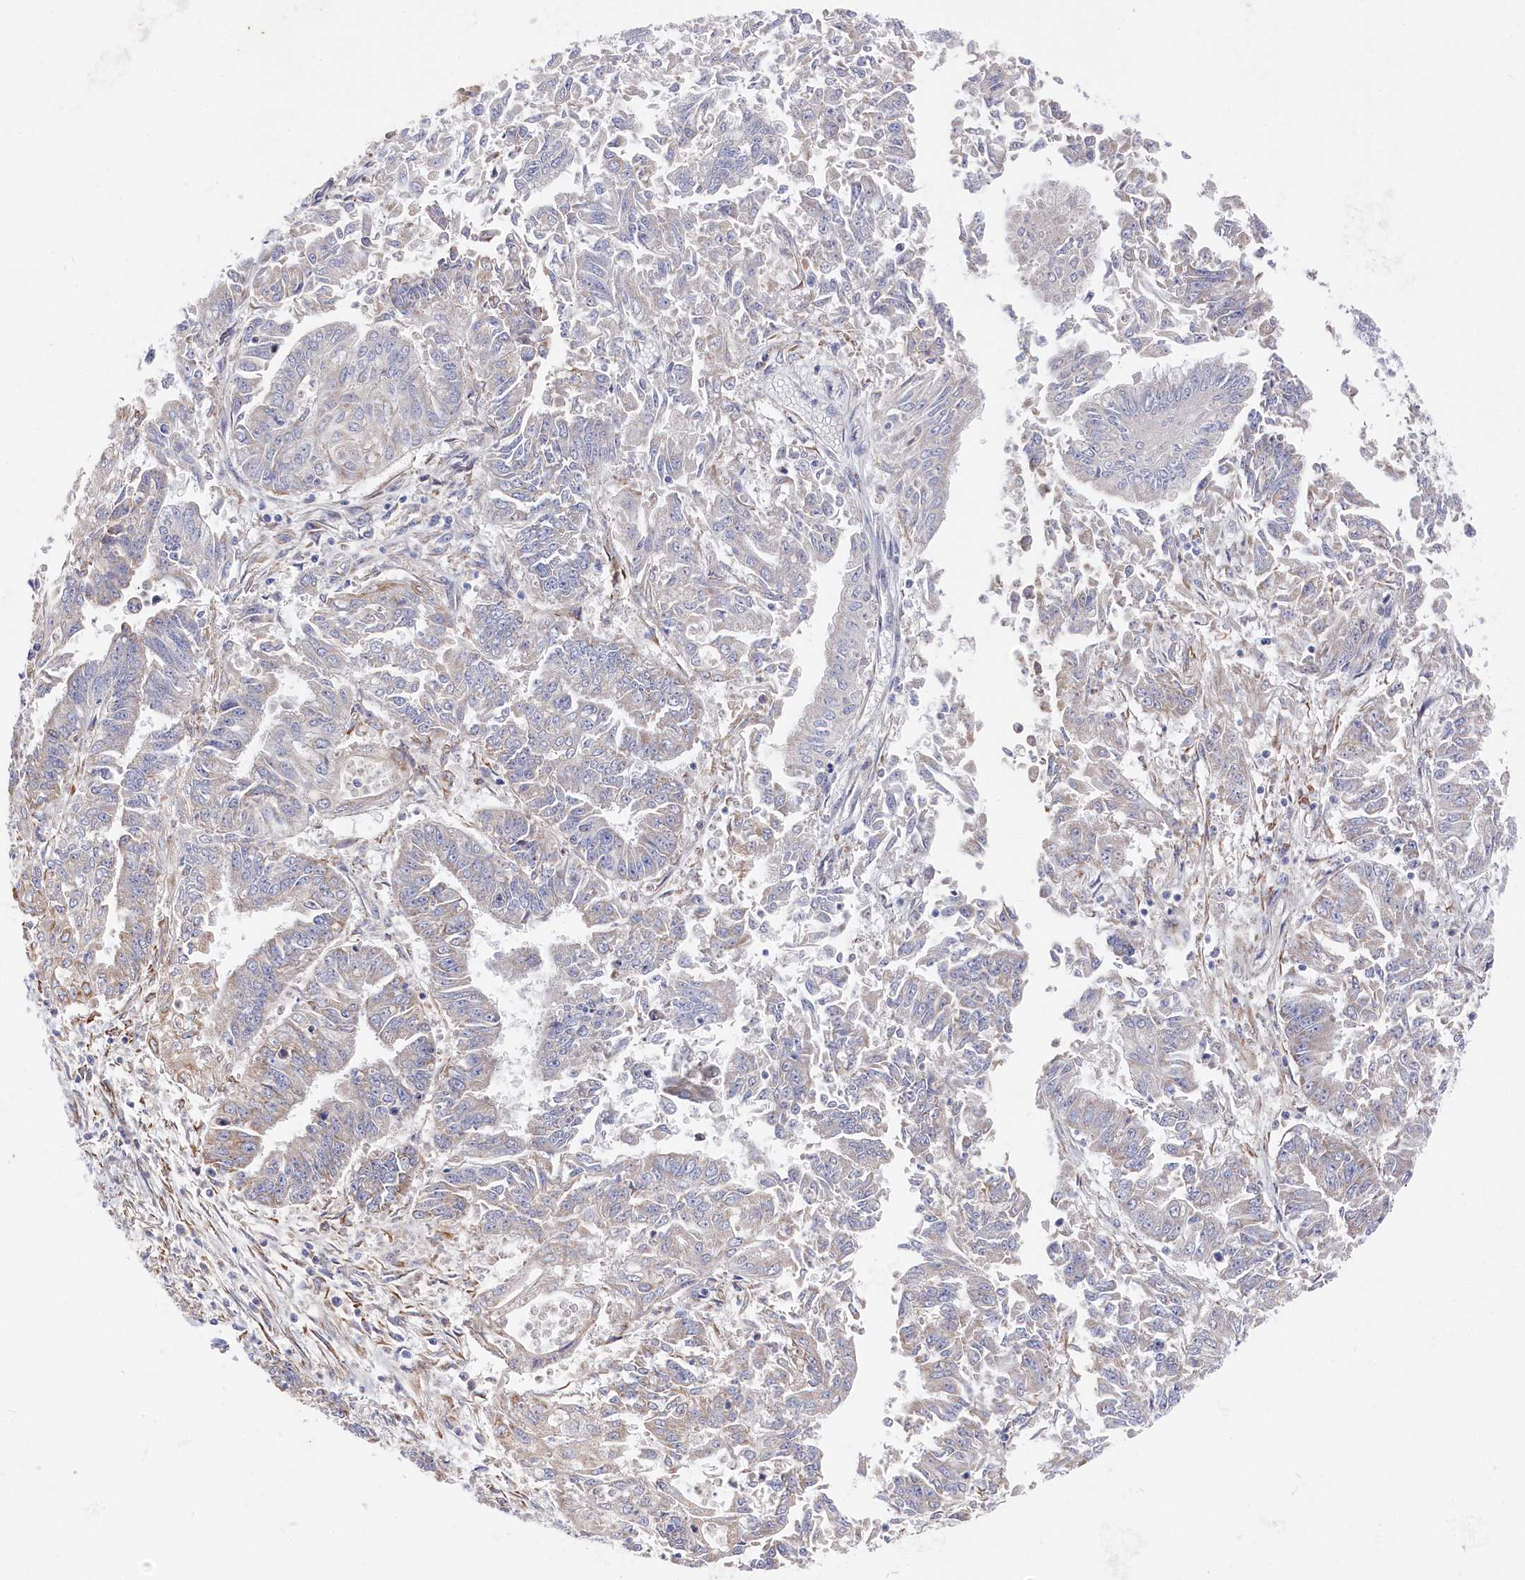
{"staining": {"intensity": "negative", "quantity": "none", "location": "none"}, "tissue": "endometrial cancer", "cell_type": "Tumor cells", "image_type": "cancer", "snomed": [{"axis": "morphology", "description": "Adenocarcinoma, NOS"}, {"axis": "topography", "description": "Endometrium"}], "caption": "Immunohistochemical staining of endometrial adenocarcinoma shows no significant staining in tumor cells. Brightfield microscopy of immunohistochemistry (IHC) stained with DAB (3,3'-diaminobenzidine) (brown) and hematoxylin (blue), captured at high magnification.", "gene": "CYB5D2", "patient": {"sex": "female", "age": 73}}